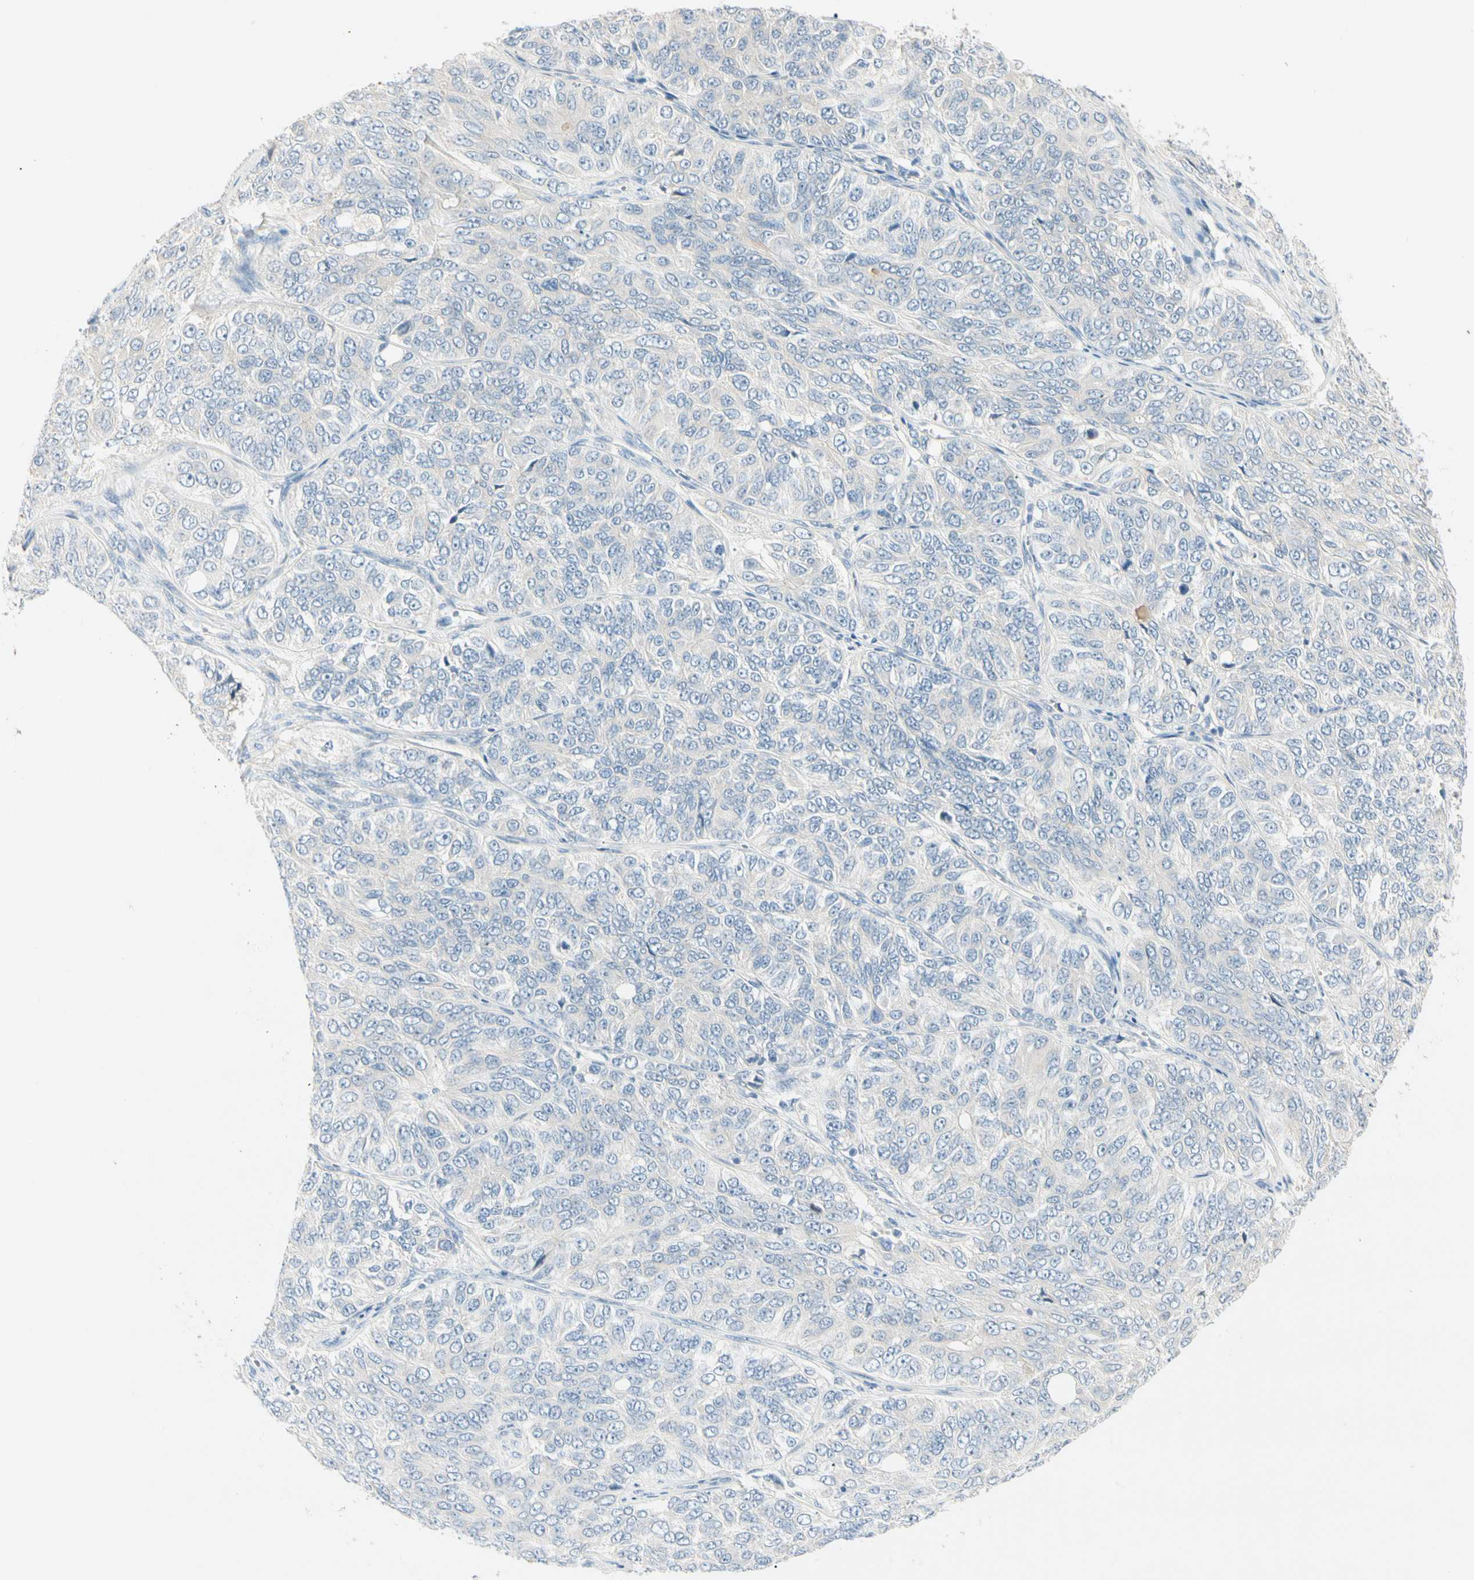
{"staining": {"intensity": "negative", "quantity": "none", "location": "none"}, "tissue": "ovarian cancer", "cell_type": "Tumor cells", "image_type": "cancer", "snomed": [{"axis": "morphology", "description": "Carcinoma, endometroid"}, {"axis": "topography", "description": "Ovary"}], "caption": "The micrograph shows no staining of tumor cells in ovarian endometroid carcinoma.", "gene": "ALDH18A1", "patient": {"sex": "female", "age": 51}}